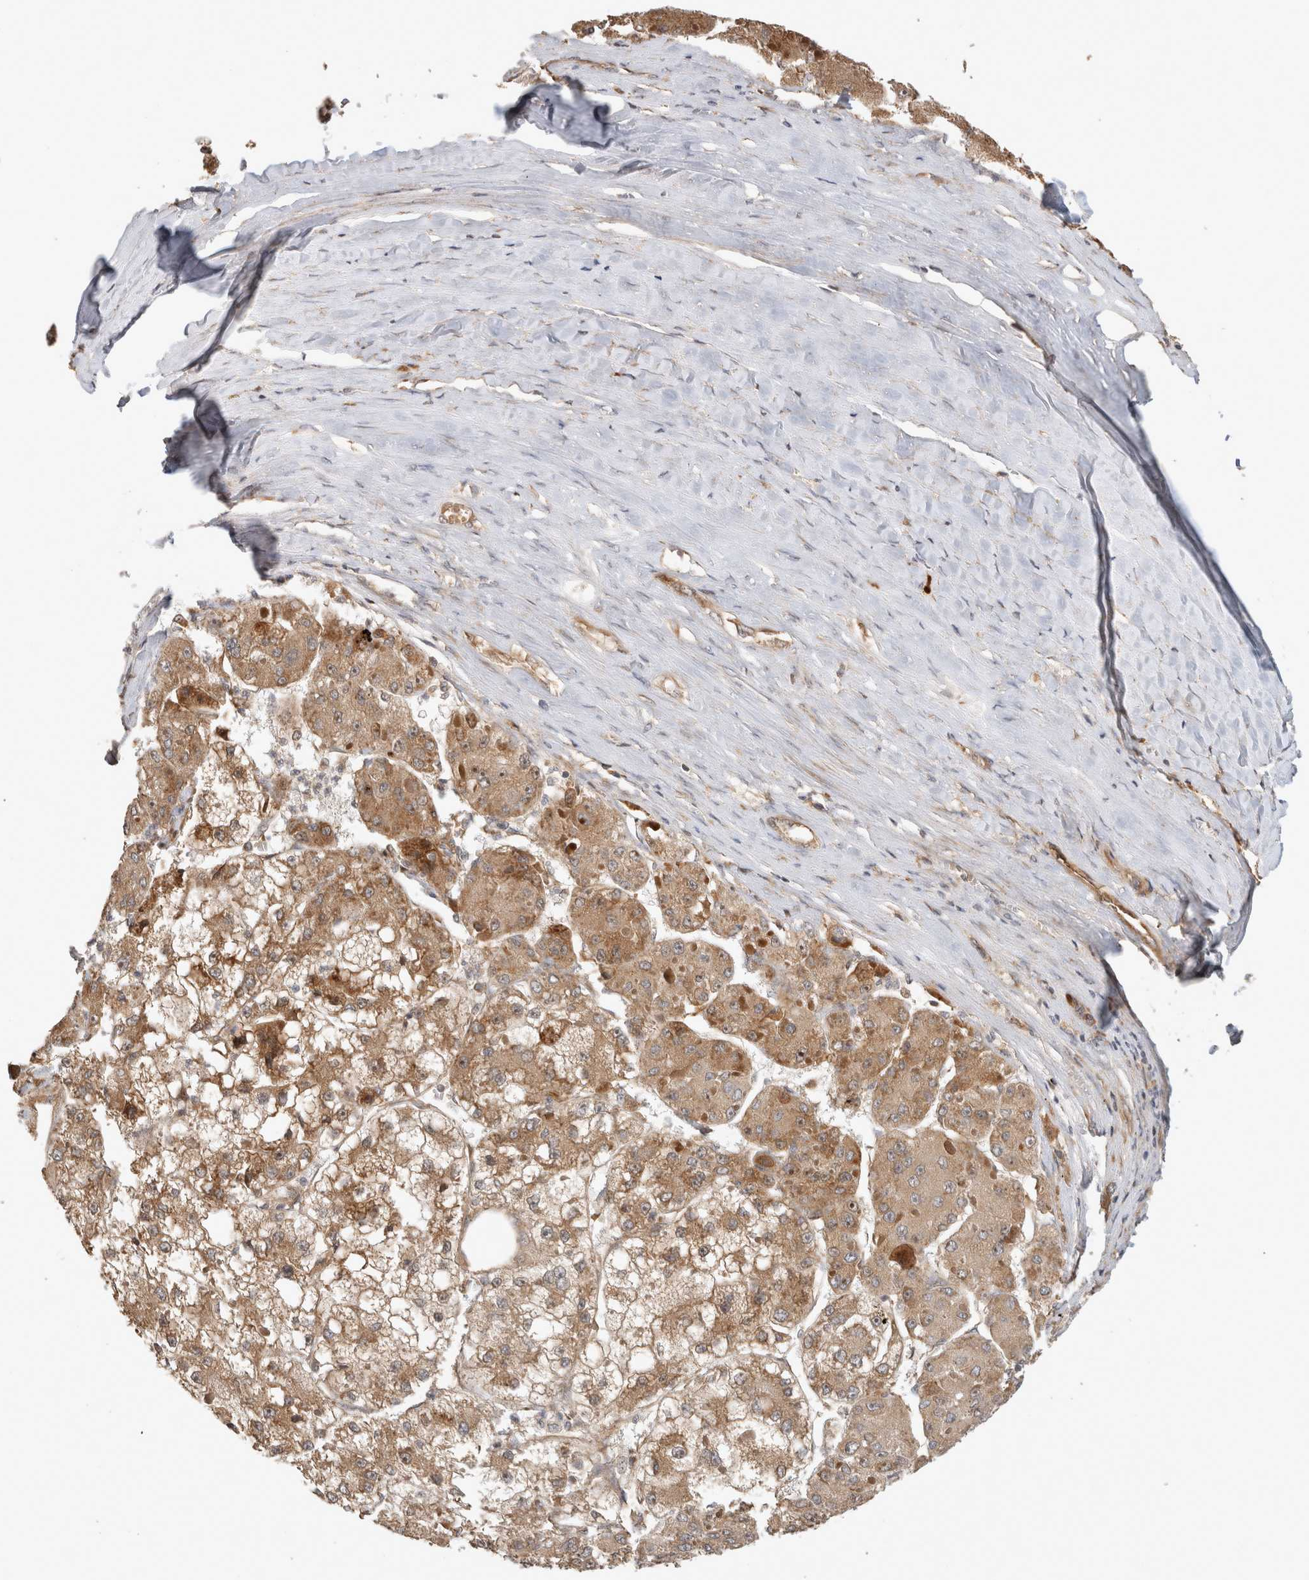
{"staining": {"intensity": "moderate", "quantity": ">75%", "location": "cytoplasmic/membranous"}, "tissue": "liver cancer", "cell_type": "Tumor cells", "image_type": "cancer", "snomed": [{"axis": "morphology", "description": "Carcinoma, Hepatocellular, NOS"}, {"axis": "topography", "description": "Liver"}], "caption": "Immunohistochemistry of liver cancer exhibits medium levels of moderate cytoplasmic/membranous expression in approximately >75% of tumor cells.", "gene": "PCDHB15", "patient": {"sex": "female", "age": 73}}